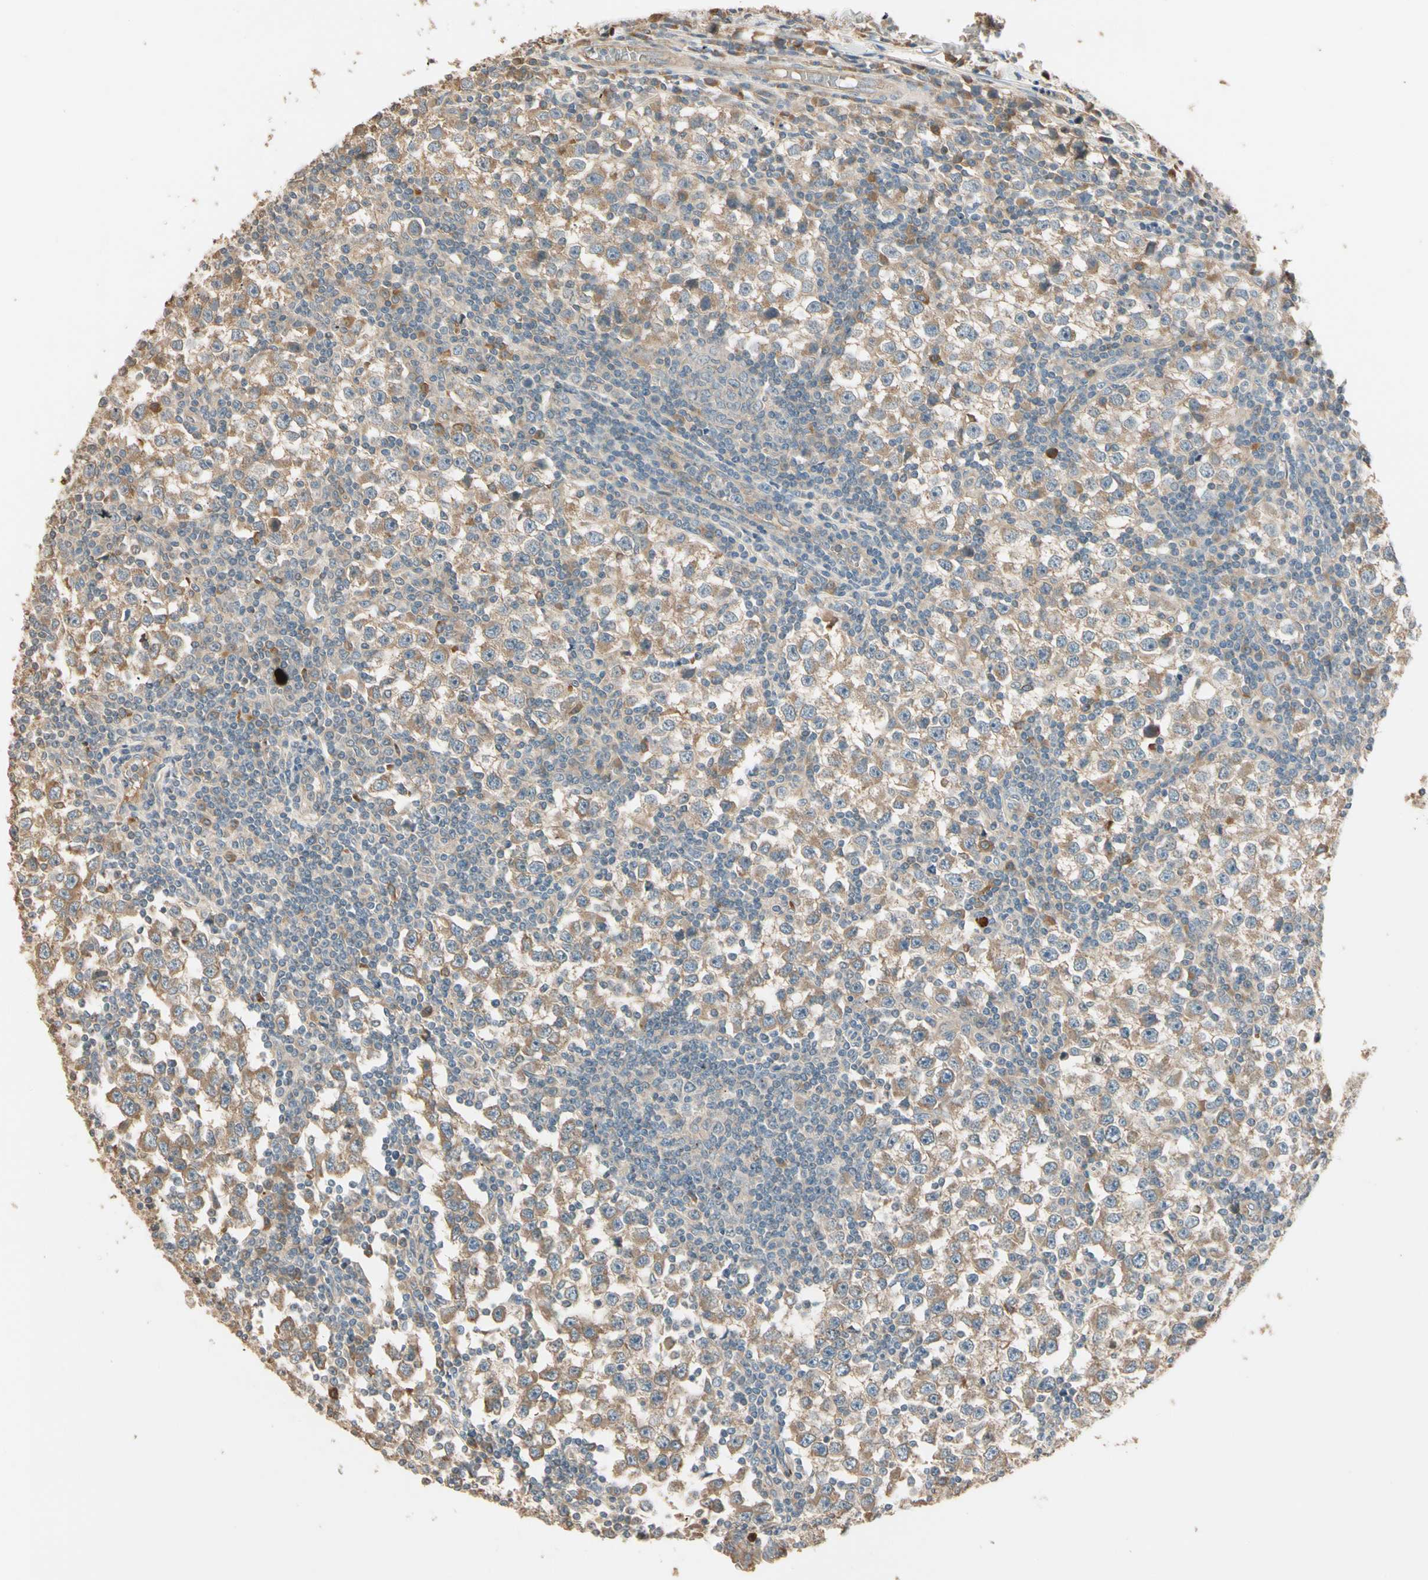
{"staining": {"intensity": "moderate", "quantity": ">75%", "location": "cytoplasmic/membranous"}, "tissue": "testis cancer", "cell_type": "Tumor cells", "image_type": "cancer", "snomed": [{"axis": "morphology", "description": "Seminoma, NOS"}, {"axis": "topography", "description": "Testis"}], "caption": "IHC (DAB) staining of human testis cancer (seminoma) shows moderate cytoplasmic/membranous protein expression in about >75% of tumor cells.", "gene": "TNFRSF21", "patient": {"sex": "male", "age": 65}}